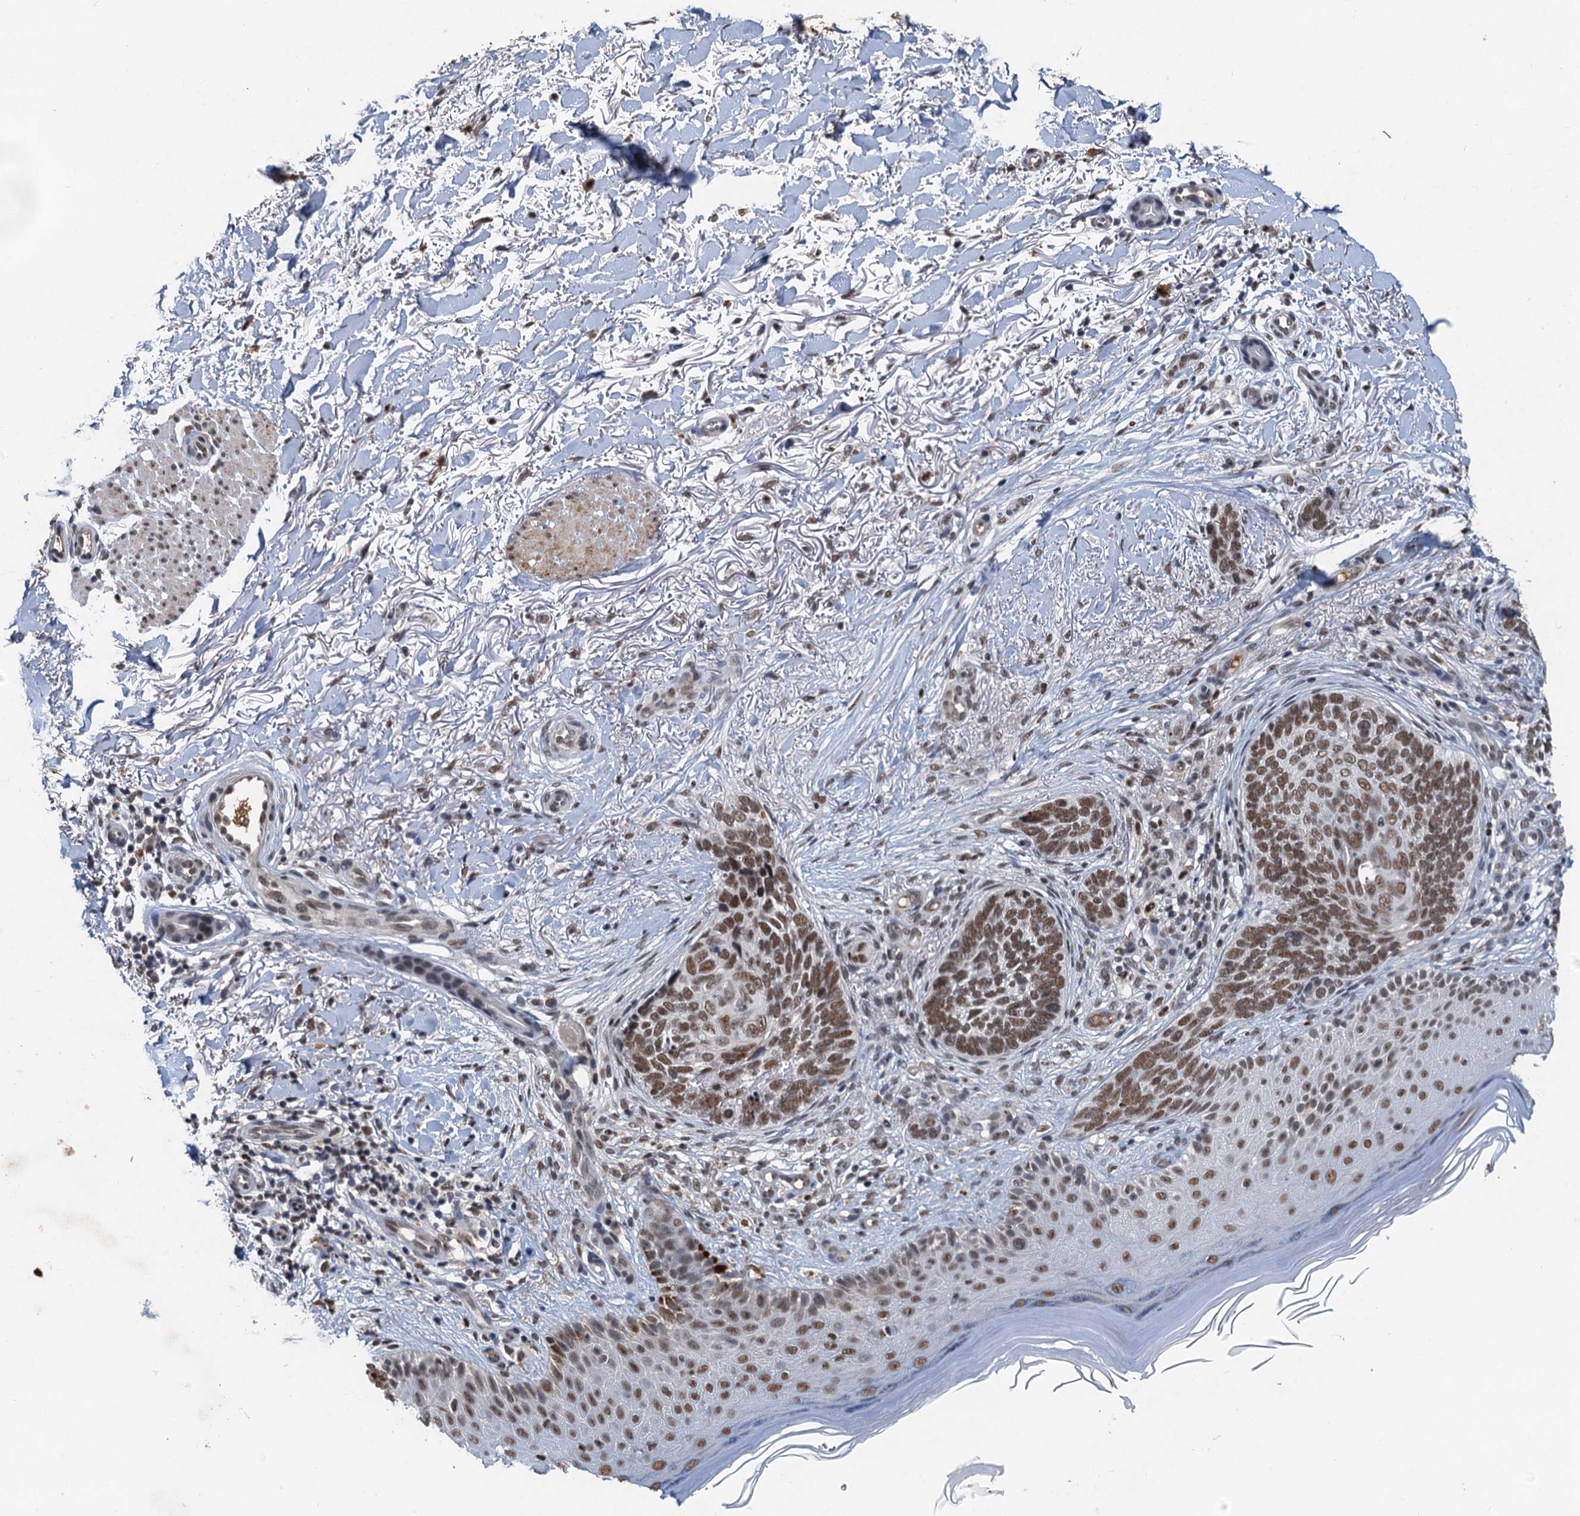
{"staining": {"intensity": "moderate", "quantity": ">75%", "location": "nuclear"}, "tissue": "skin cancer", "cell_type": "Tumor cells", "image_type": "cancer", "snomed": [{"axis": "morphology", "description": "Normal tissue, NOS"}, {"axis": "morphology", "description": "Basal cell carcinoma"}, {"axis": "topography", "description": "Skin"}], "caption": "A high-resolution micrograph shows IHC staining of skin cancer, which exhibits moderate nuclear expression in approximately >75% of tumor cells.", "gene": "CSTF3", "patient": {"sex": "female", "age": 67}}